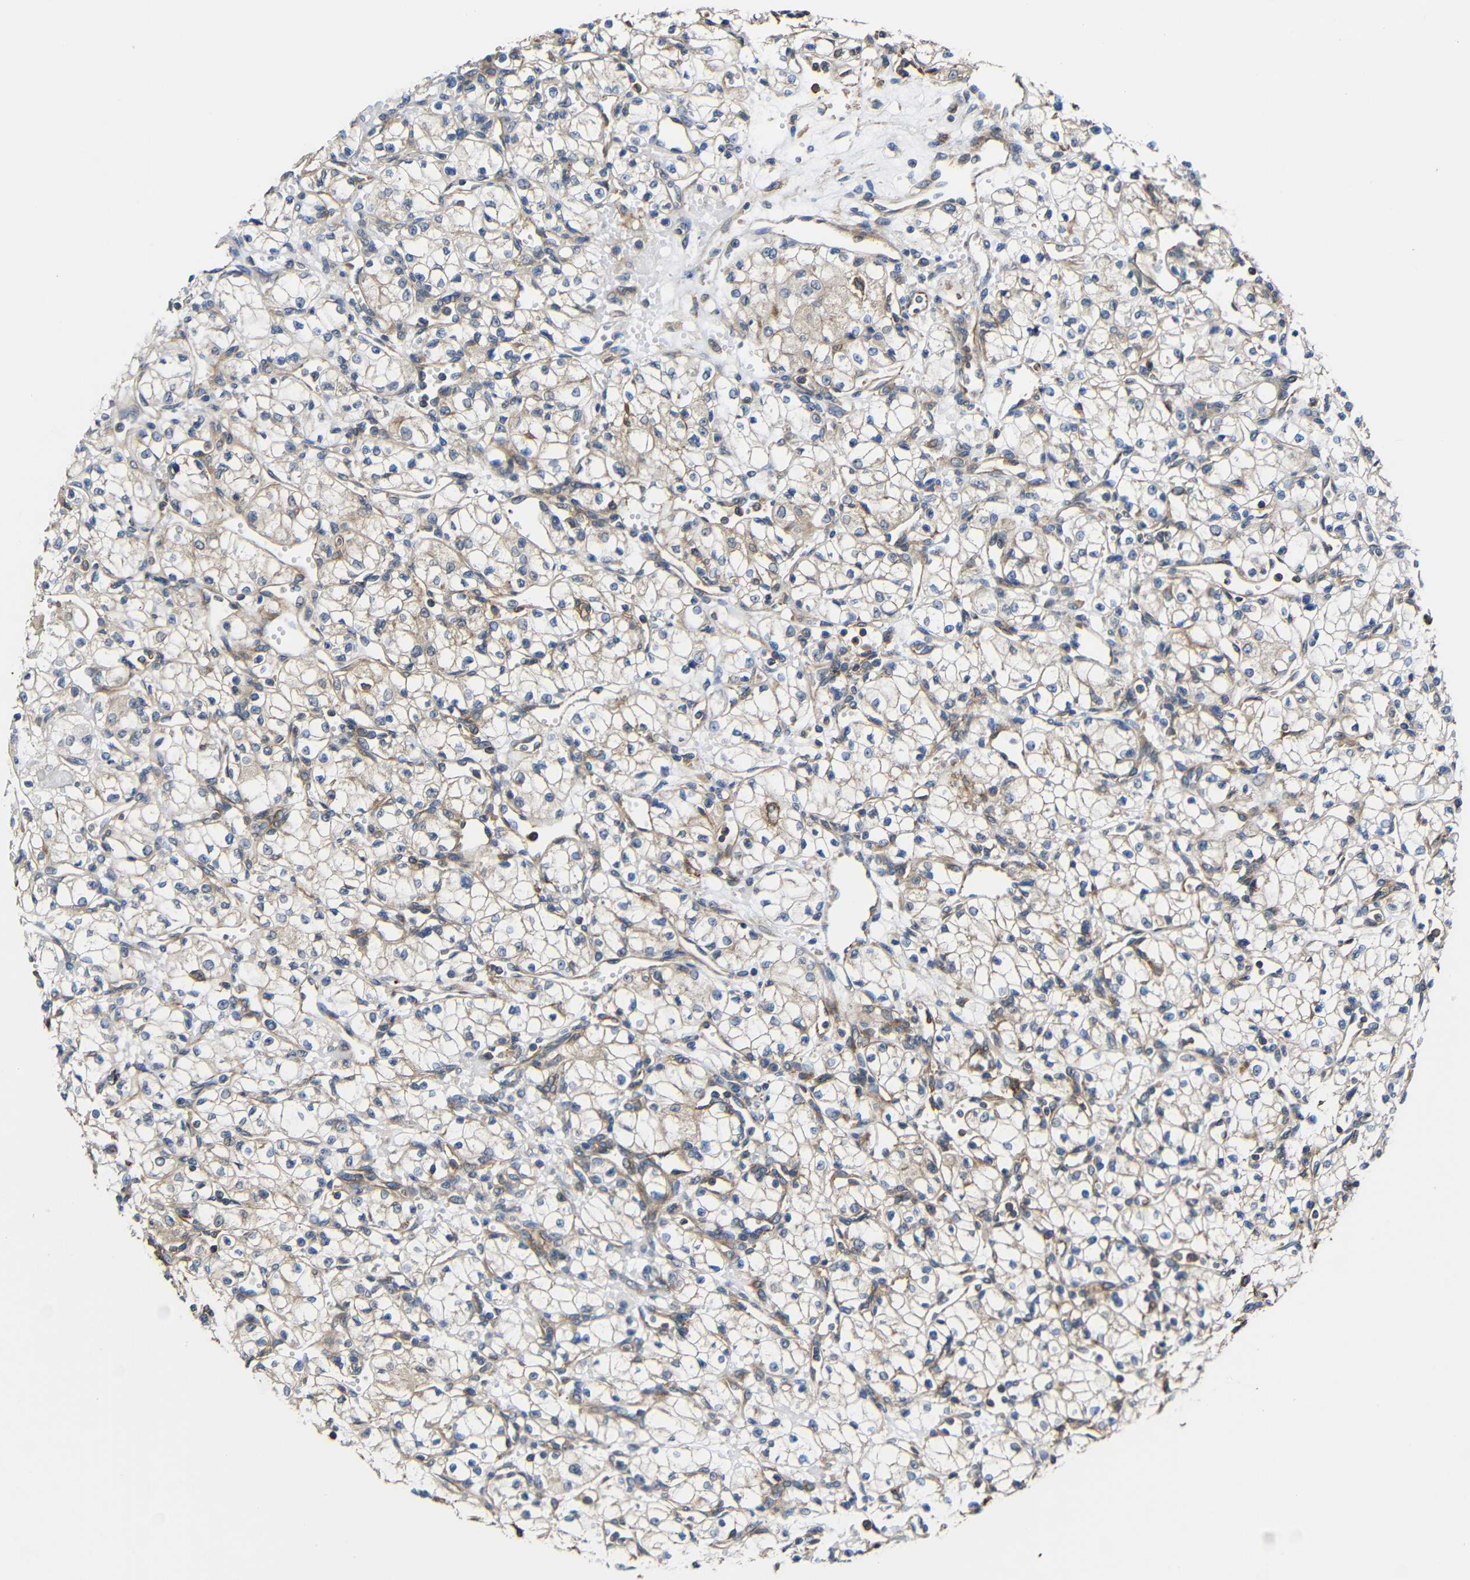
{"staining": {"intensity": "weak", "quantity": "<25%", "location": "cytoplasmic/membranous"}, "tissue": "renal cancer", "cell_type": "Tumor cells", "image_type": "cancer", "snomed": [{"axis": "morphology", "description": "Normal tissue, NOS"}, {"axis": "morphology", "description": "Adenocarcinoma, NOS"}, {"axis": "topography", "description": "Kidney"}], "caption": "DAB immunohistochemical staining of human renal adenocarcinoma exhibits no significant expression in tumor cells.", "gene": "RHOT2", "patient": {"sex": "male", "age": 59}}